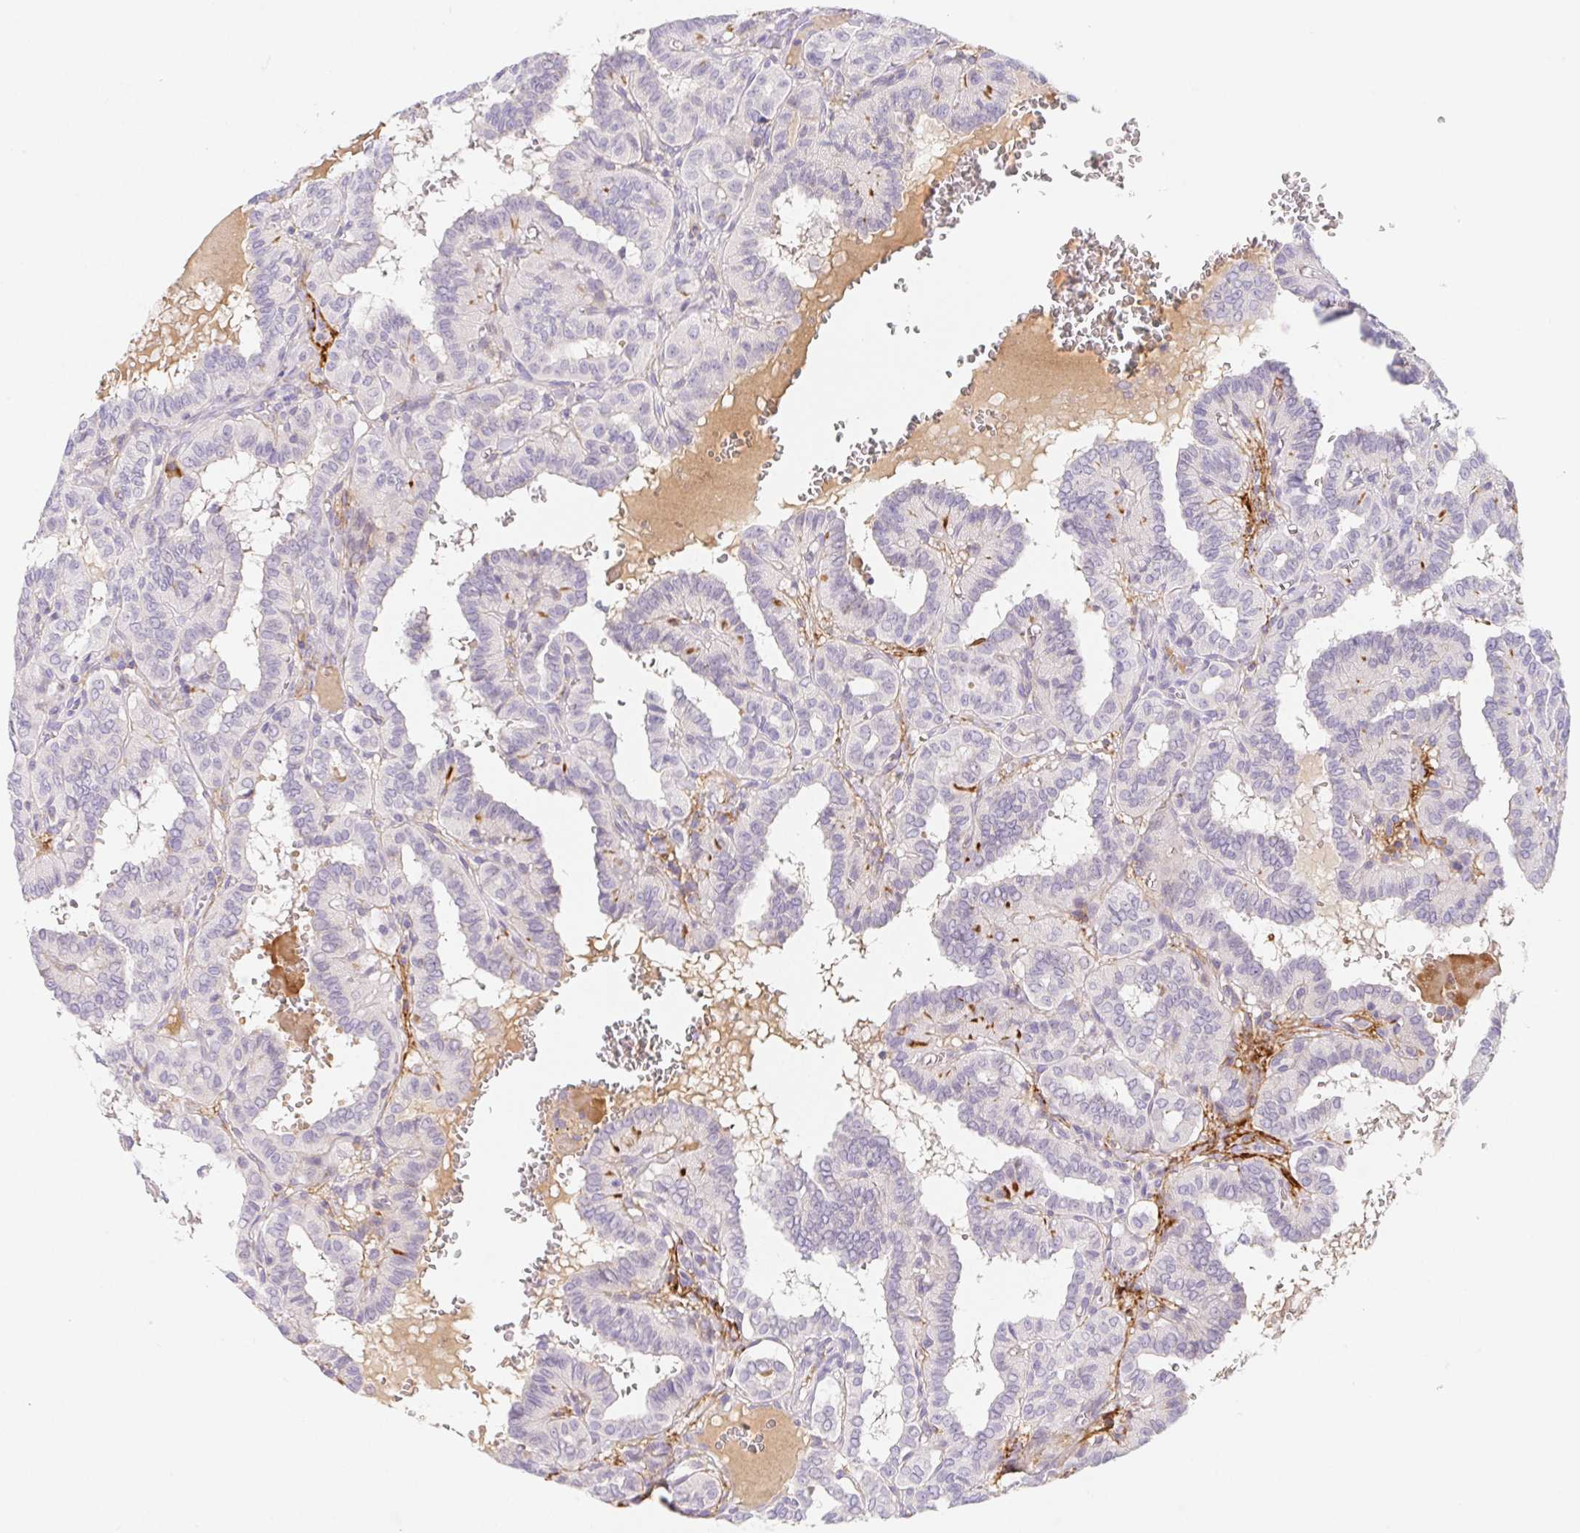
{"staining": {"intensity": "negative", "quantity": "none", "location": "none"}, "tissue": "thyroid cancer", "cell_type": "Tumor cells", "image_type": "cancer", "snomed": [{"axis": "morphology", "description": "Papillary adenocarcinoma, NOS"}, {"axis": "topography", "description": "Thyroid gland"}], "caption": "IHC of human thyroid papillary adenocarcinoma reveals no staining in tumor cells.", "gene": "ITIH2", "patient": {"sex": "female", "age": 21}}